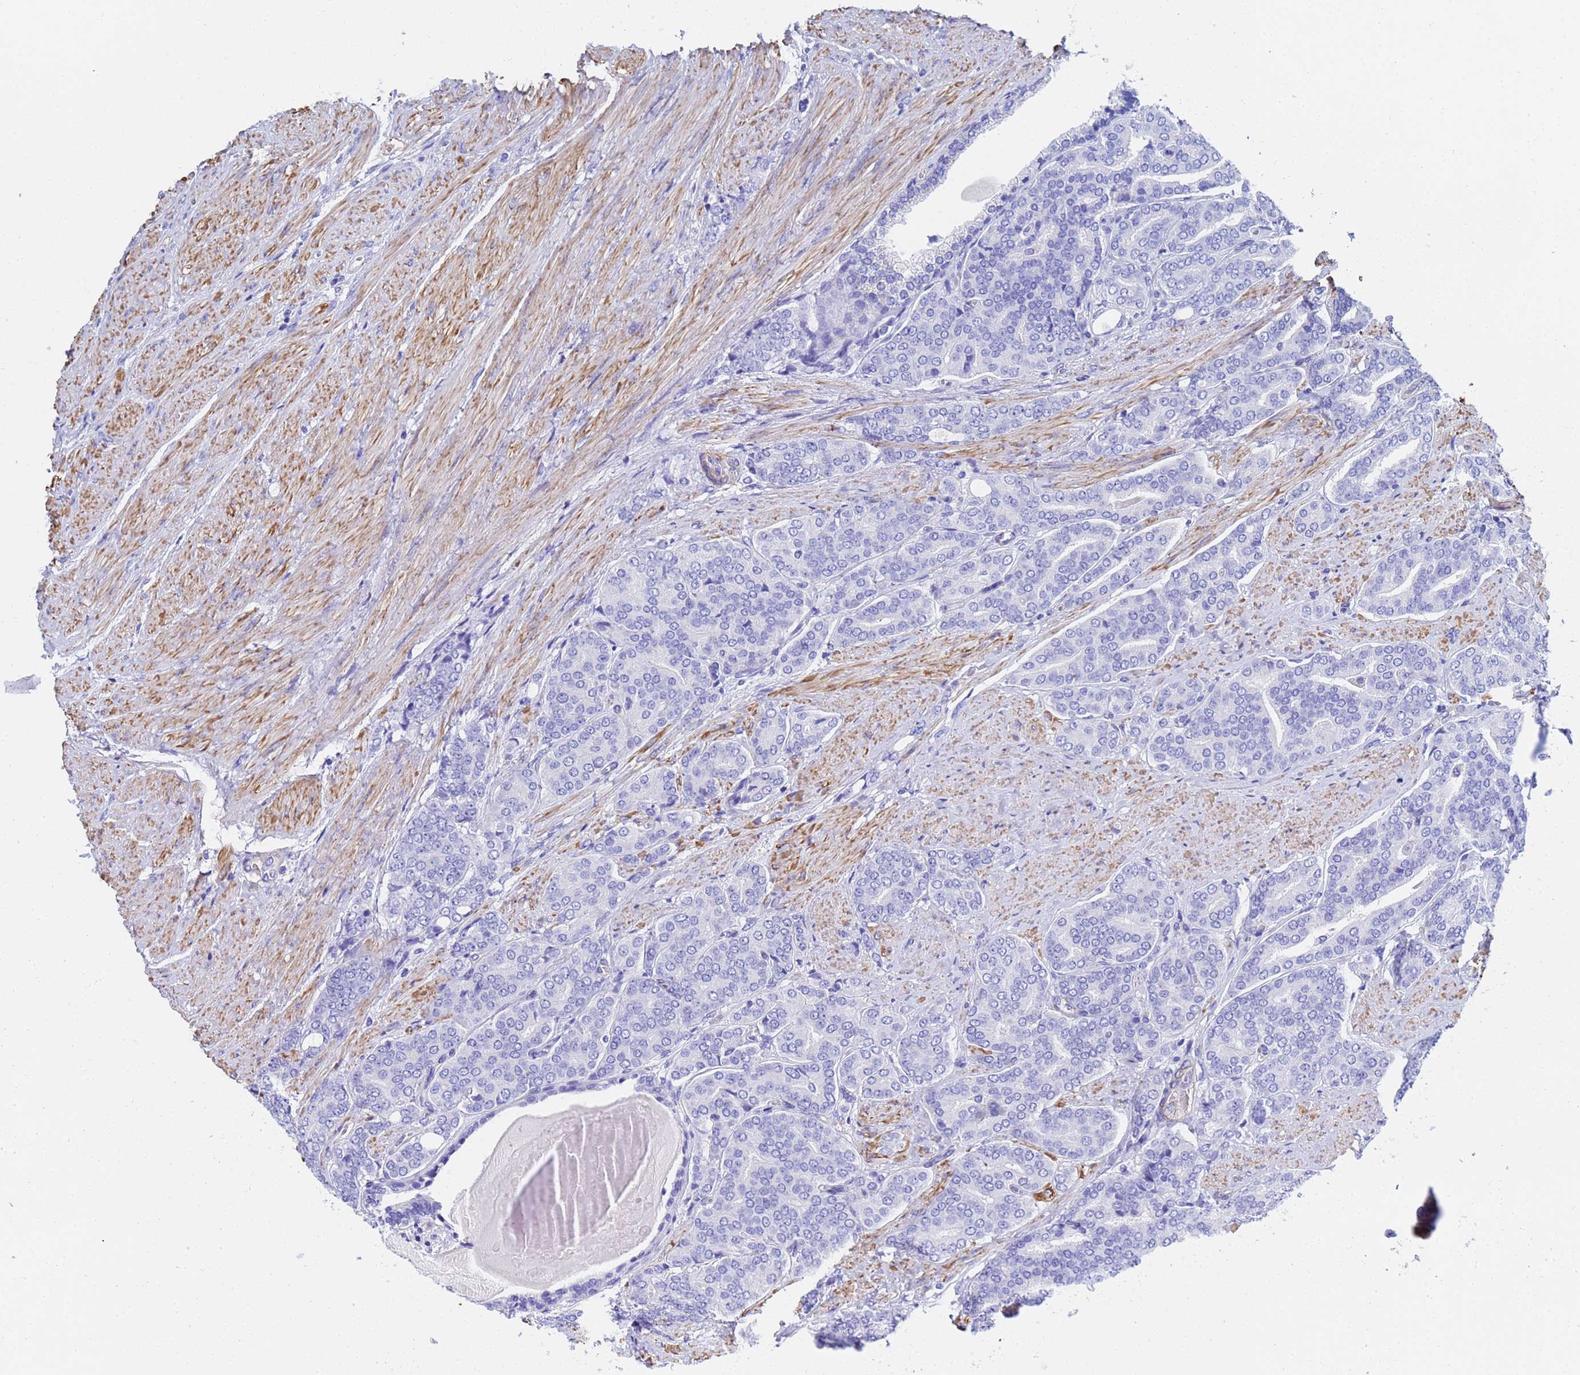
{"staining": {"intensity": "negative", "quantity": "none", "location": "none"}, "tissue": "prostate cancer", "cell_type": "Tumor cells", "image_type": "cancer", "snomed": [{"axis": "morphology", "description": "Adenocarcinoma, High grade"}, {"axis": "topography", "description": "Prostate"}], "caption": "High power microscopy micrograph of an immunohistochemistry (IHC) micrograph of adenocarcinoma (high-grade) (prostate), revealing no significant staining in tumor cells. (DAB (3,3'-diaminobenzidine) immunohistochemistry (IHC), high magnification).", "gene": "CST4", "patient": {"sex": "male", "age": 67}}